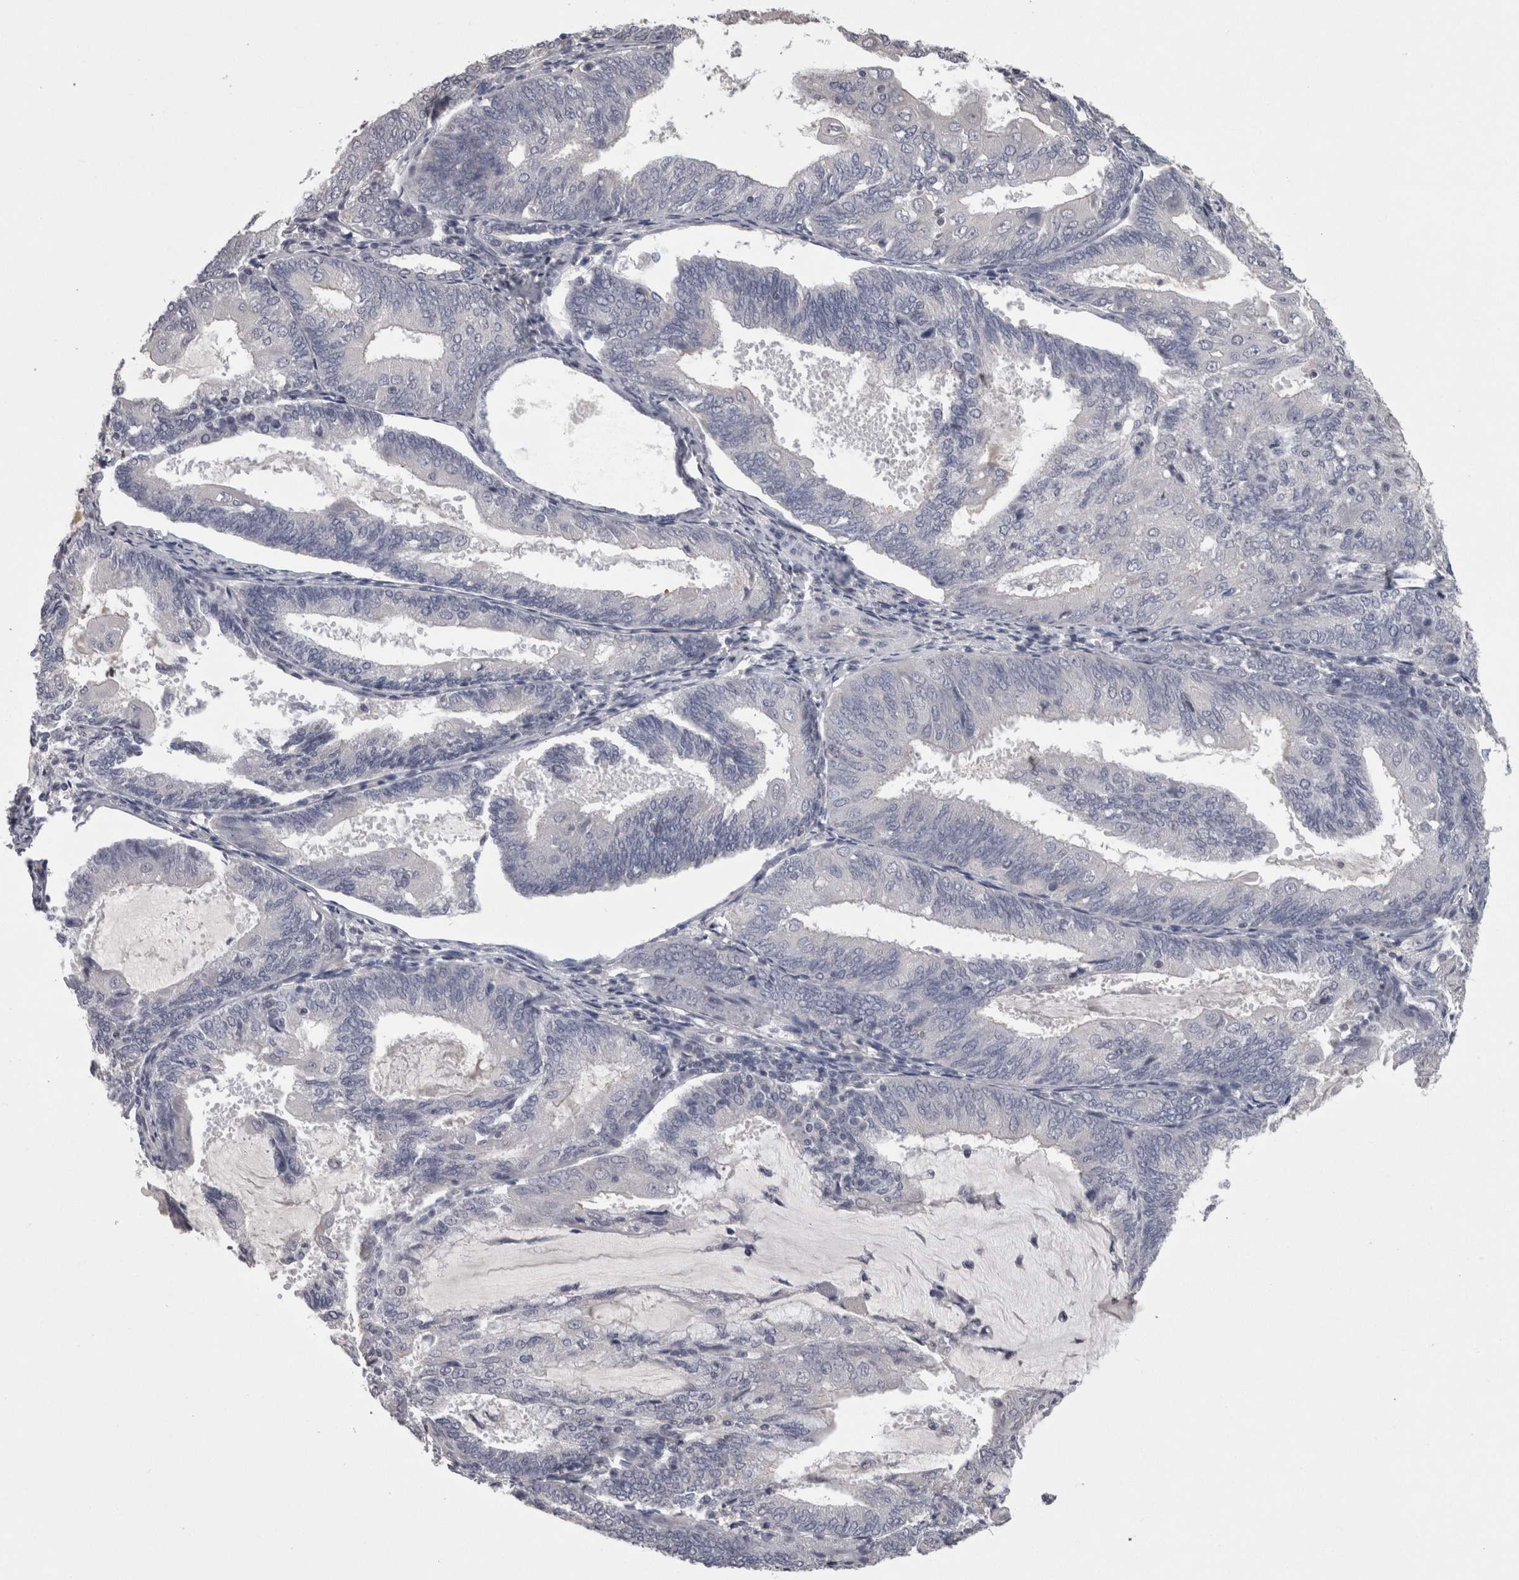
{"staining": {"intensity": "negative", "quantity": "none", "location": "none"}, "tissue": "endometrial cancer", "cell_type": "Tumor cells", "image_type": "cancer", "snomed": [{"axis": "morphology", "description": "Adenocarcinoma, NOS"}, {"axis": "topography", "description": "Endometrium"}], "caption": "This is an immunohistochemistry (IHC) histopathology image of endometrial adenocarcinoma. There is no positivity in tumor cells.", "gene": "PON3", "patient": {"sex": "female", "age": 81}}